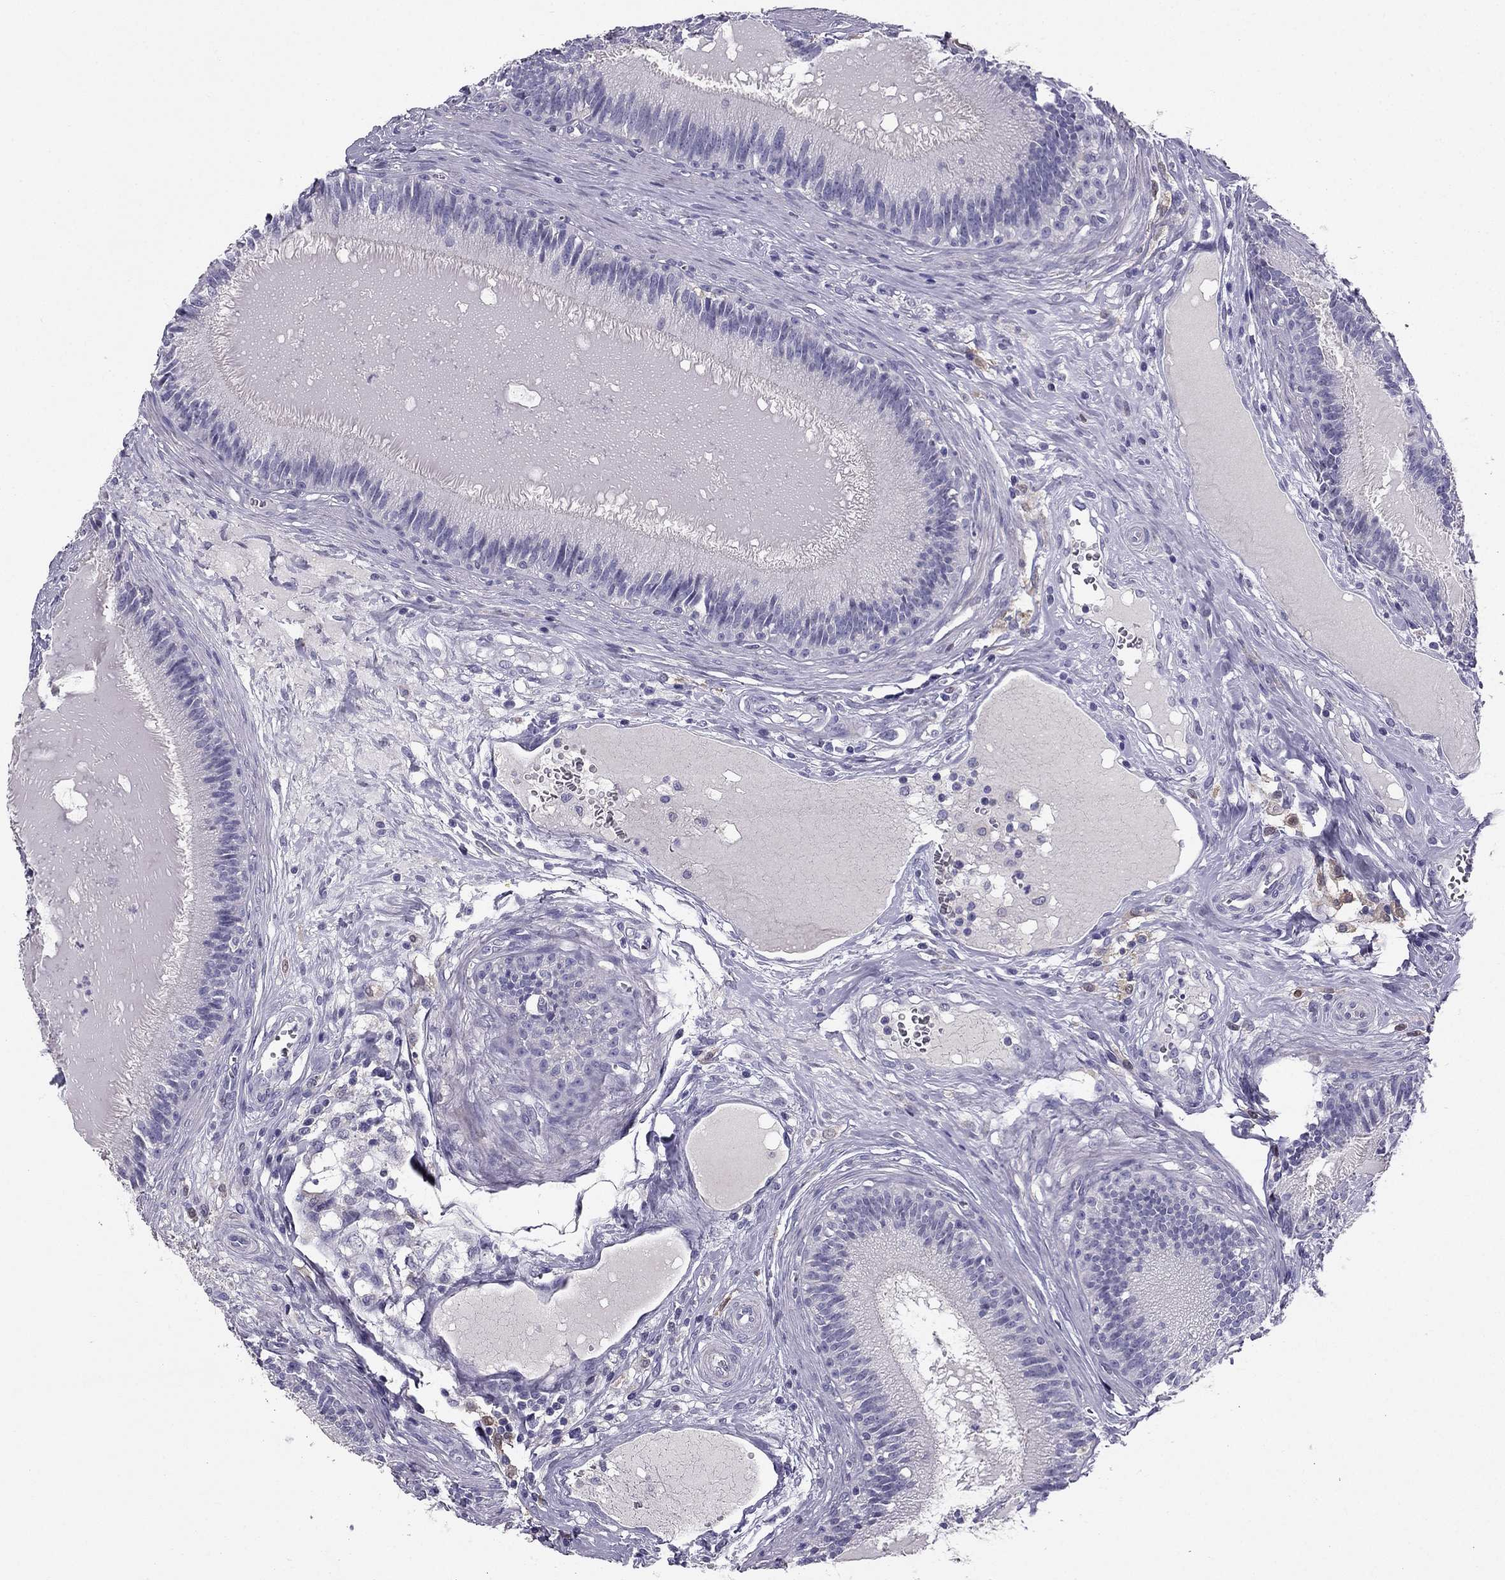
{"staining": {"intensity": "negative", "quantity": "none", "location": "none"}, "tissue": "epididymis", "cell_type": "Glandular cells", "image_type": "normal", "snomed": [{"axis": "morphology", "description": "Normal tissue, NOS"}, {"axis": "topography", "description": "Epididymis"}], "caption": "High power microscopy photomicrograph of an IHC photomicrograph of unremarkable epididymis, revealing no significant staining in glandular cells.", "gene": "LMTK3", "patient": {"sex": "male", "age": 27}}